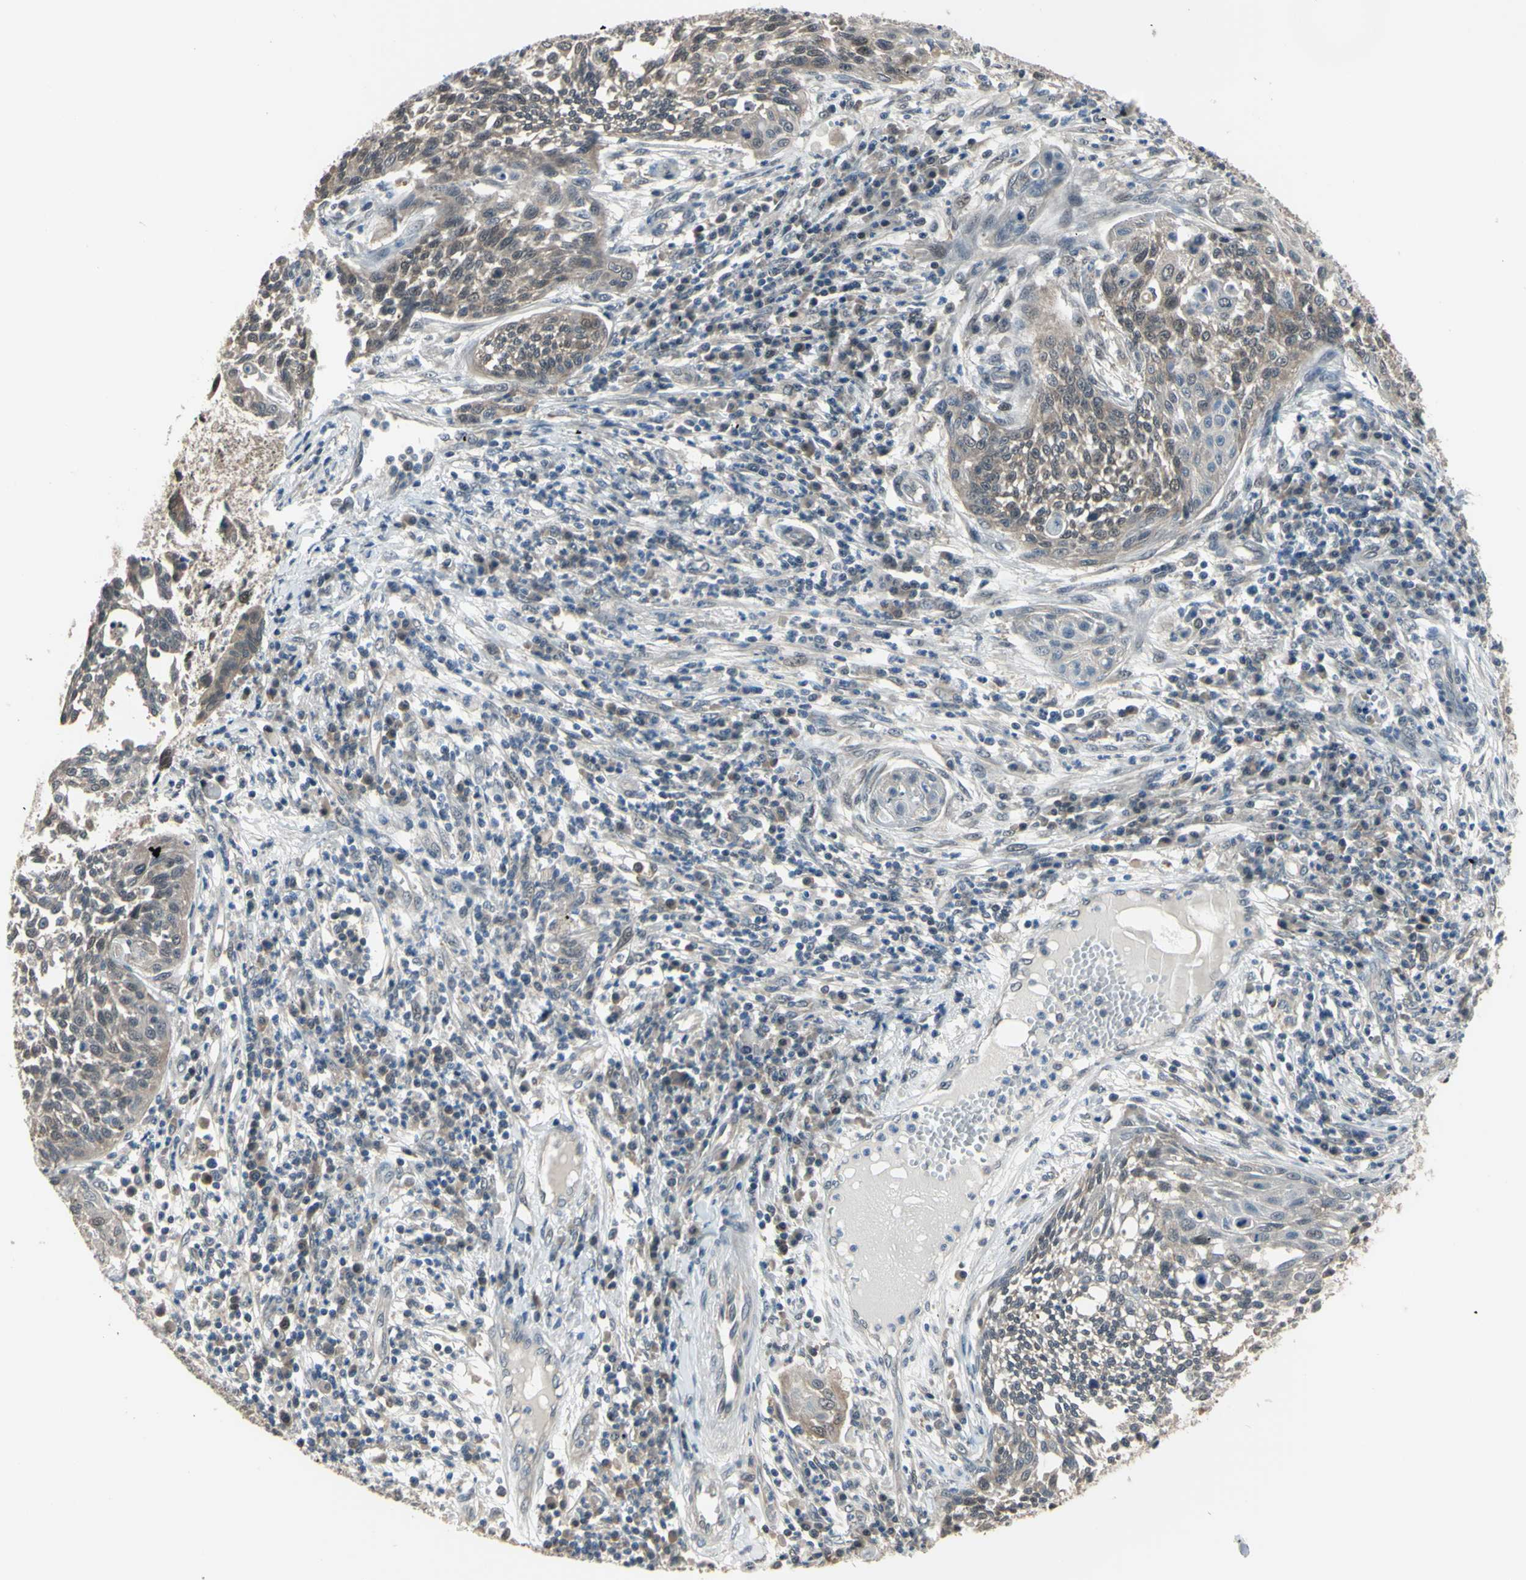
{"staining": {"intensity": "weak", "quantity": "<25%", "location": "cytoplasmic/membranous"}, "tissue": "cervical cancer", "cell_type": "Tumor cells", "image_type": "cancer", "snomed": [{"axis": "morphology", "description": "Squamous cell carcinoma, NOS"}, {"axis": "topography", "description": "Cervix"}], "caption": "Squamous cell carcinoma (cervical) was stained to show a protein in brown. There is no significant expression in tumor cells. The staining is performed using DAB brown chromogen with nuclei counter-stained in using hematoxylin.", "gene": "HSPA4", "patient": {"sex": "female", "age": 34}}